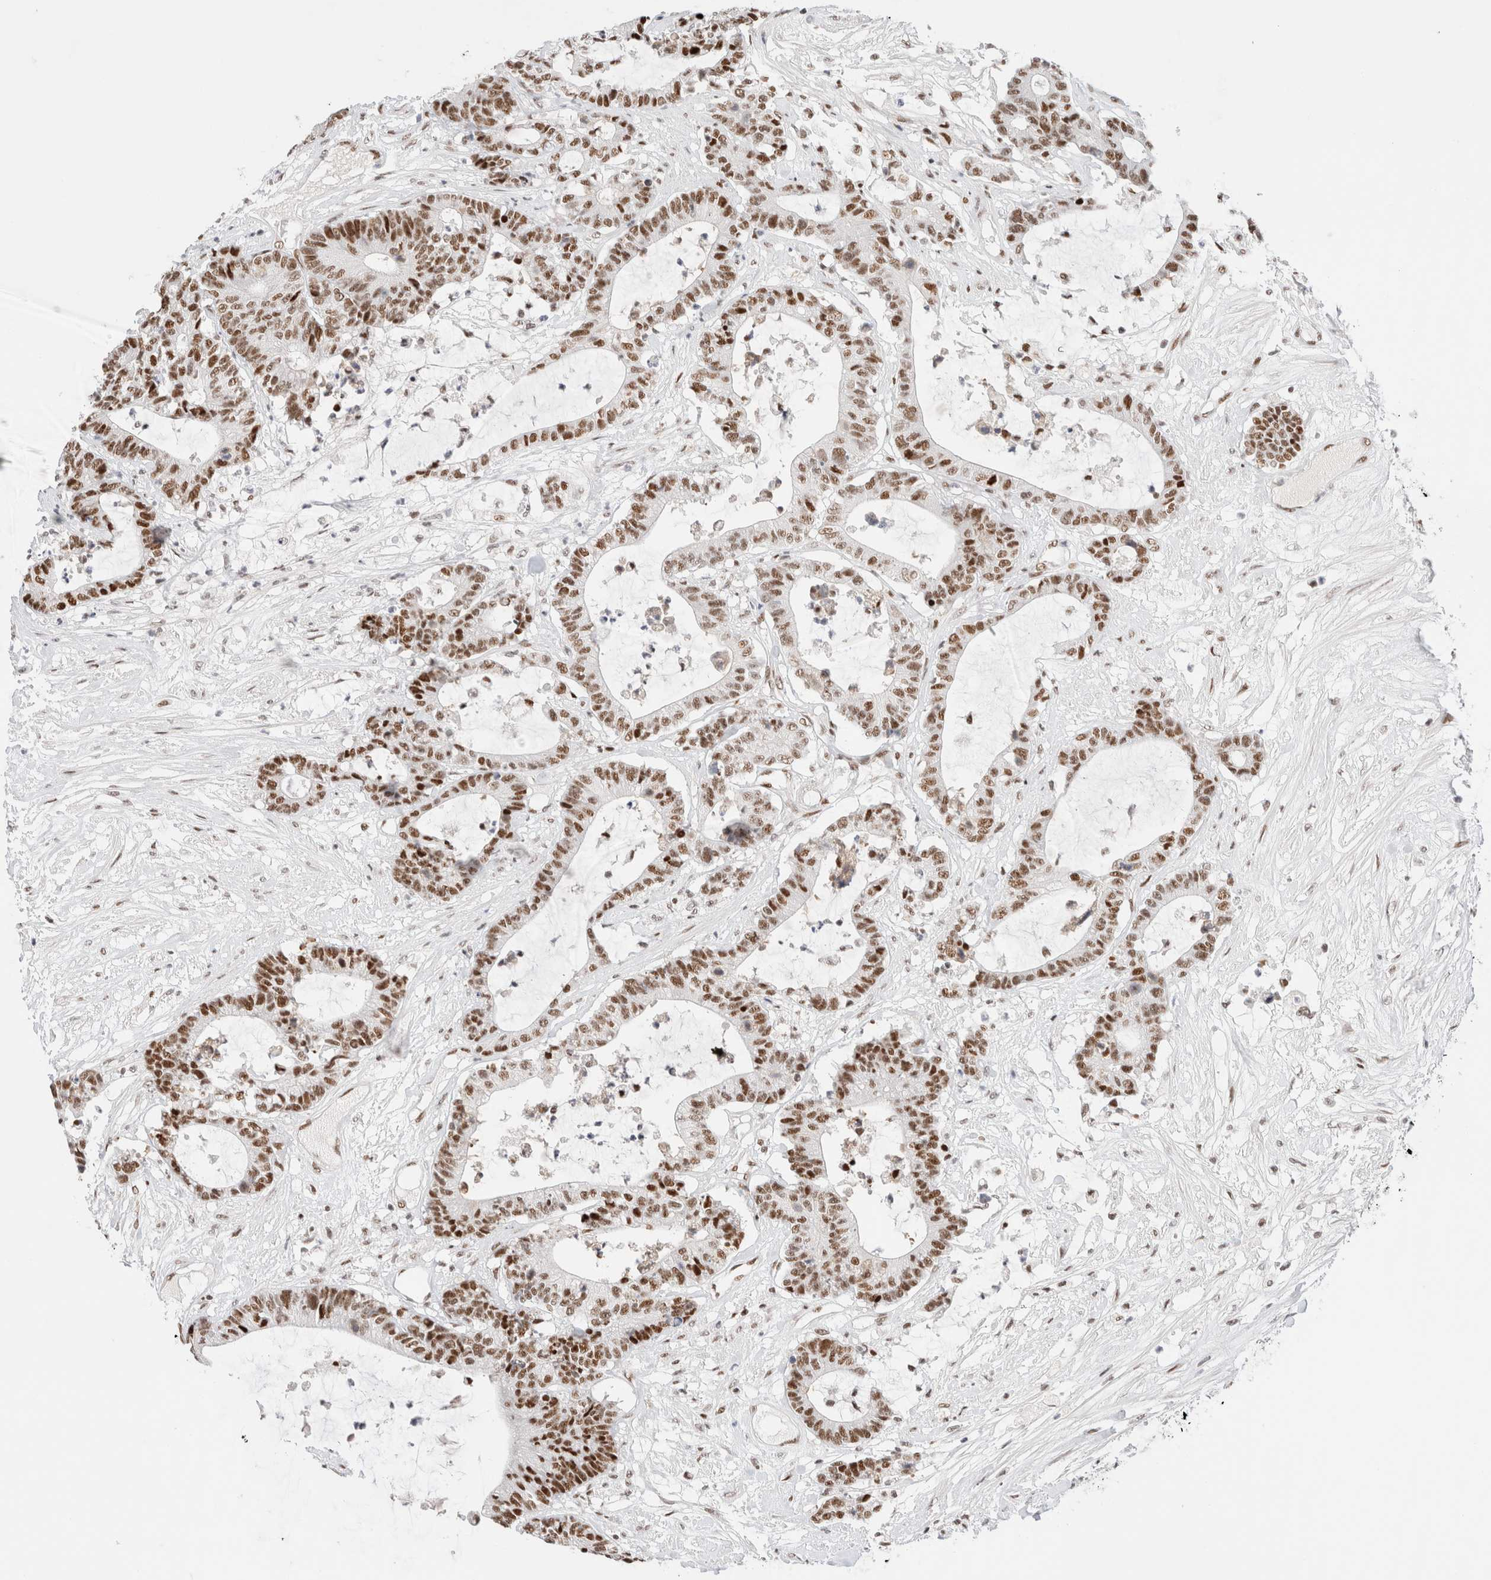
{"staining": {"intensity": "strong", "quantity": ">75%", "location": "nuclear"}, "tissue": "colorectal cancer", "cell_type": "Tumor cells", "image_type": "cancer", "snomed": [{"axis": "morphology", "description": "Adenocarcinoma, NOS"}, {"axis": "topography", "description": "Colon"}], "caption": "A high amount of strong nuclear positivity is appreciated in about >75% of tumor cells in colorectal adenocarcinoma tissue.", "gene": "ZNF282", "patient": {"sex": "female", "age": 84}}